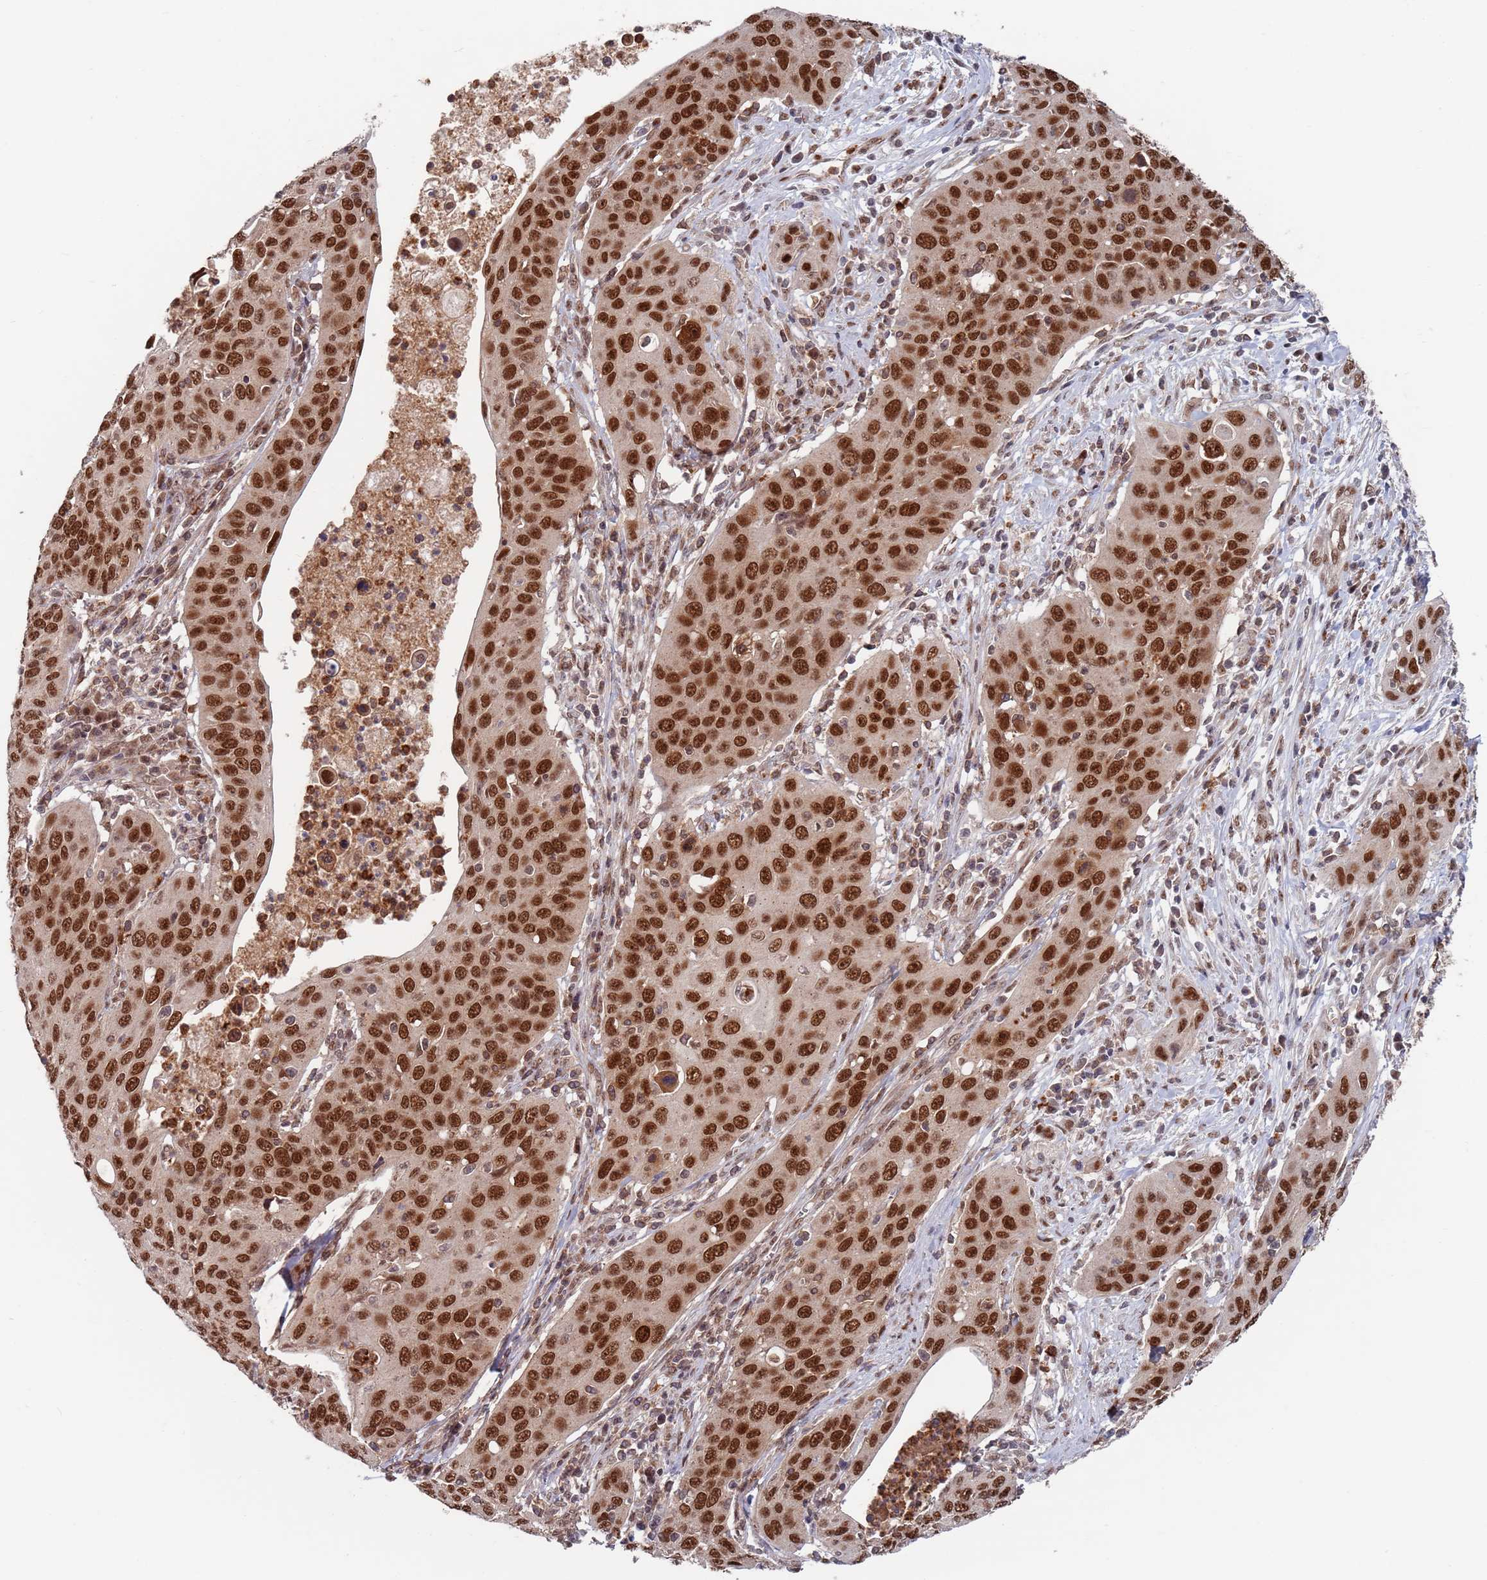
{"staining": {"intensity": "strong", "quantity": ">75%", "location": "nuclear"}, "tissue": "cervical cancer", "cell_type": "Tumor cells", "image_type": "cancer", "snomed": [{"axis": "morphology", "description": "Squamous cell carcinoma, NOS"}, {"axis": "topography", "description": "Cervix"}], "caption": "Cervical cancer was stained to show a protein in brown. There is high levels of strong nuclear positivity in approximately >75% of tumor cells.", "gene": "RPP25", "patient": {"sex": "female", "age": 36}}